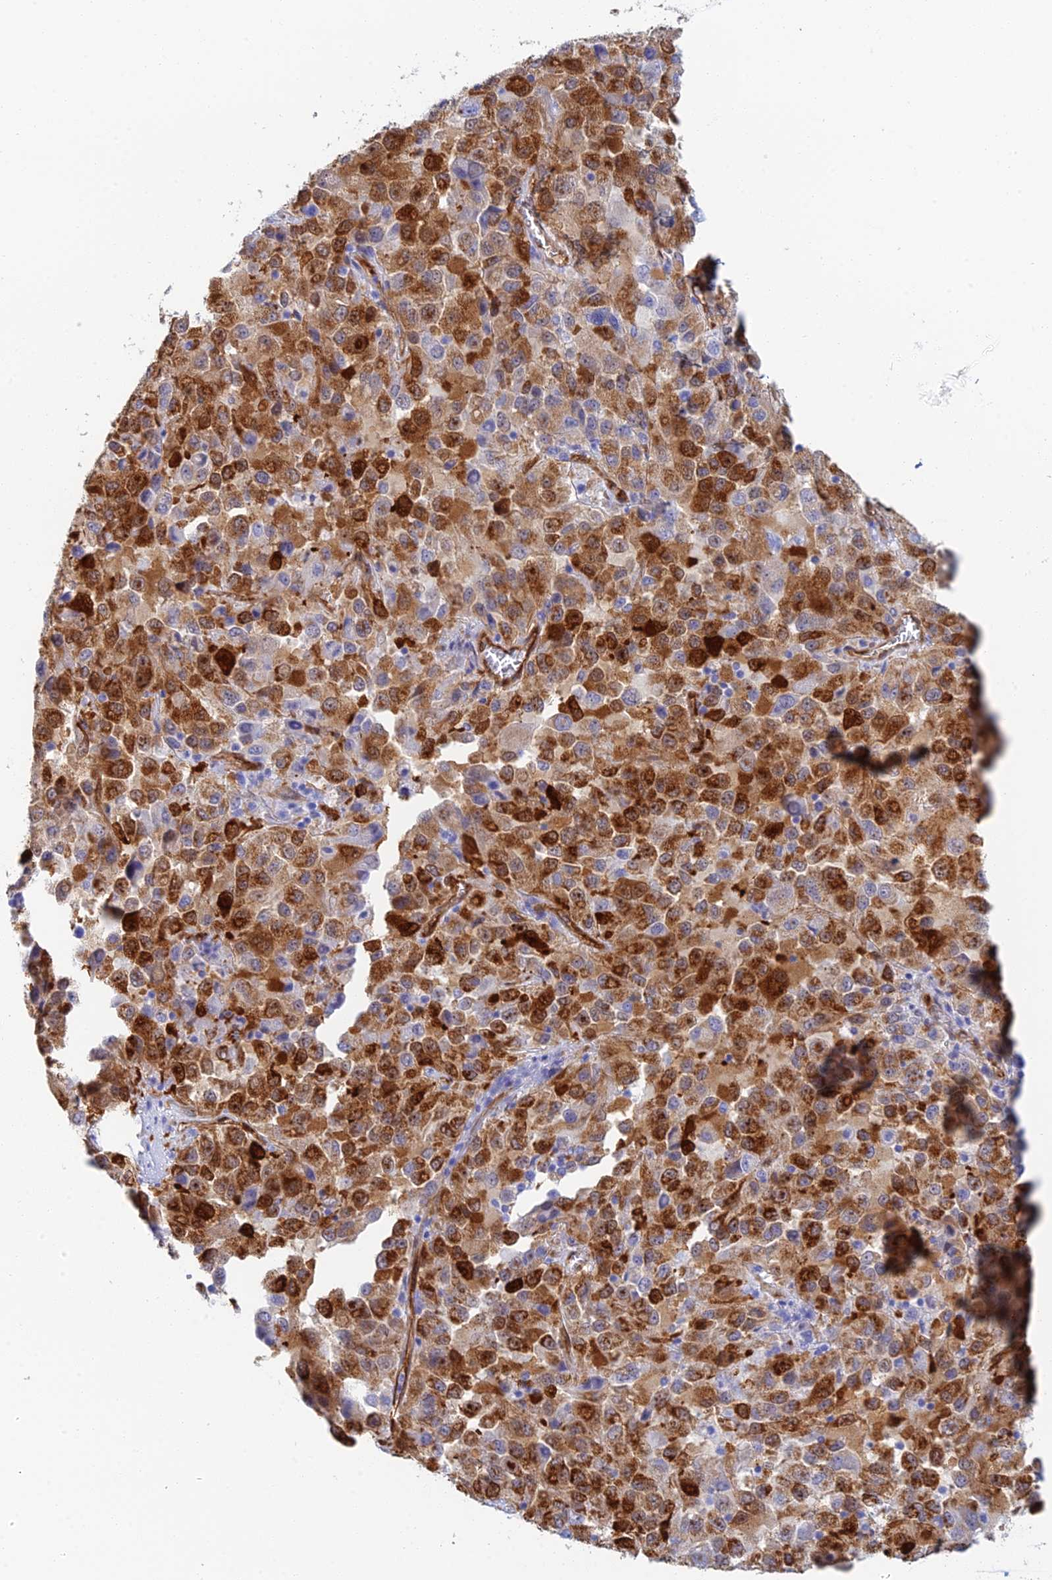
{"staining": {"intensity": "strong", "quantity": ">75%", "location": "cytoplasmic/membranous"}, "tissue": "melanoma", "cell_type": "Tumor cells", "image_type": "cancer", "snomed": [{"axis": "morphology", "description": "Malignant melanoma, Metastatic site"}, {"axis": "topography", "description": "Lung"}], "caption": "Melanoma was stained to show a protein in brown. There is high levels of strong cytoplasmic/membranous positivity in approximately >75% of tumor cells. (IHC, brightfield microscopy, high magnification).", "gene": "CRIP2", "patient": {"sex": "male", "age": 64}}